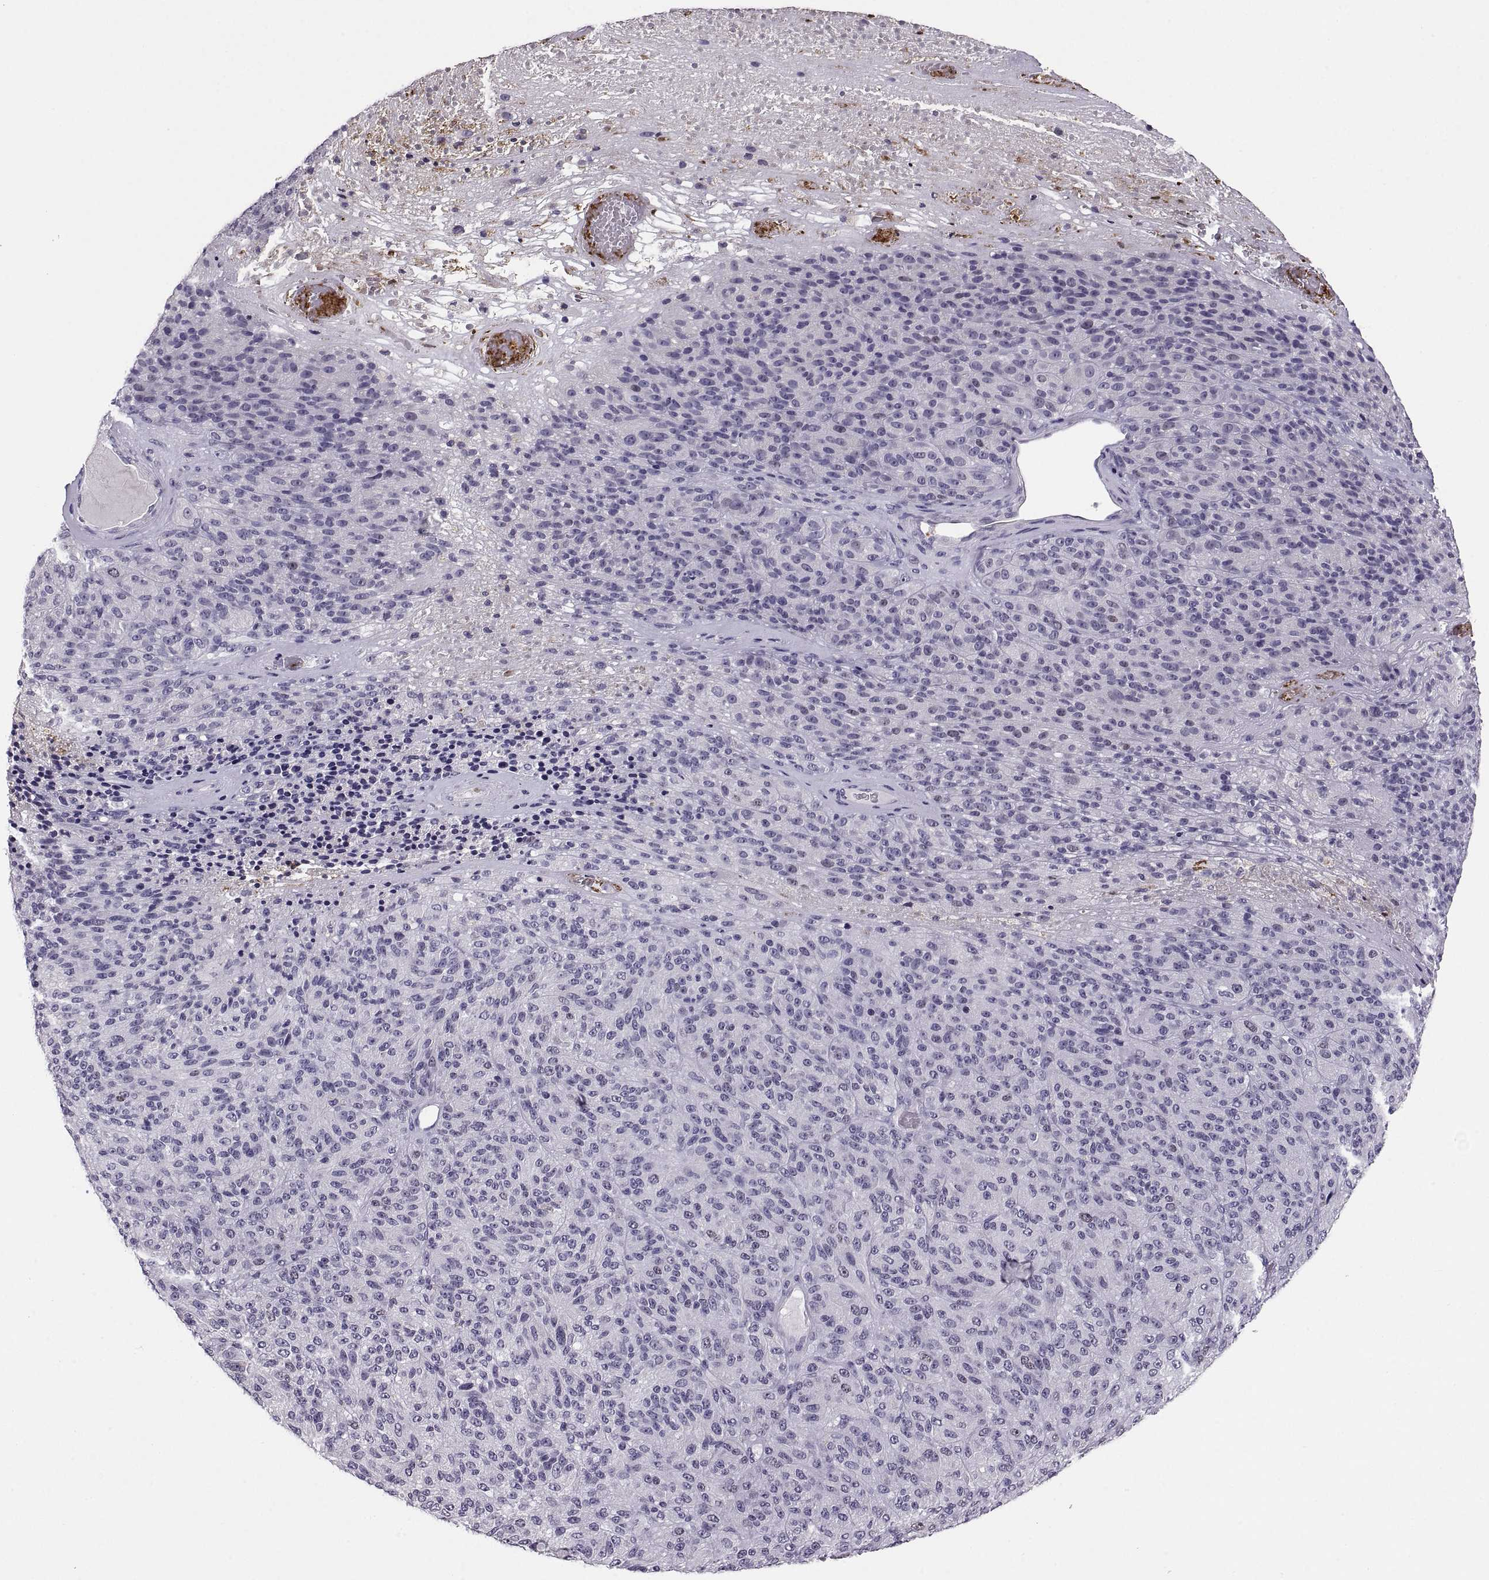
{"staining": {"intensity": "negative", "quantity": "none", "location": "none"}, "tissue": "melanoma", "cell_type": "Tumor cells", "image_type": "cancer", "snomed": [{"axis": "morphology", "description": "Malignant melanoma, Metastatic site"}, {"axis": "topography", "description": "Brain"}], "caption": "Image shows no protein positivity in tumor cells of malignant melanoma (metastatic site) tissue.", "gene": "MAGEB18", "patient": {"sex": "female", "age": 56}}